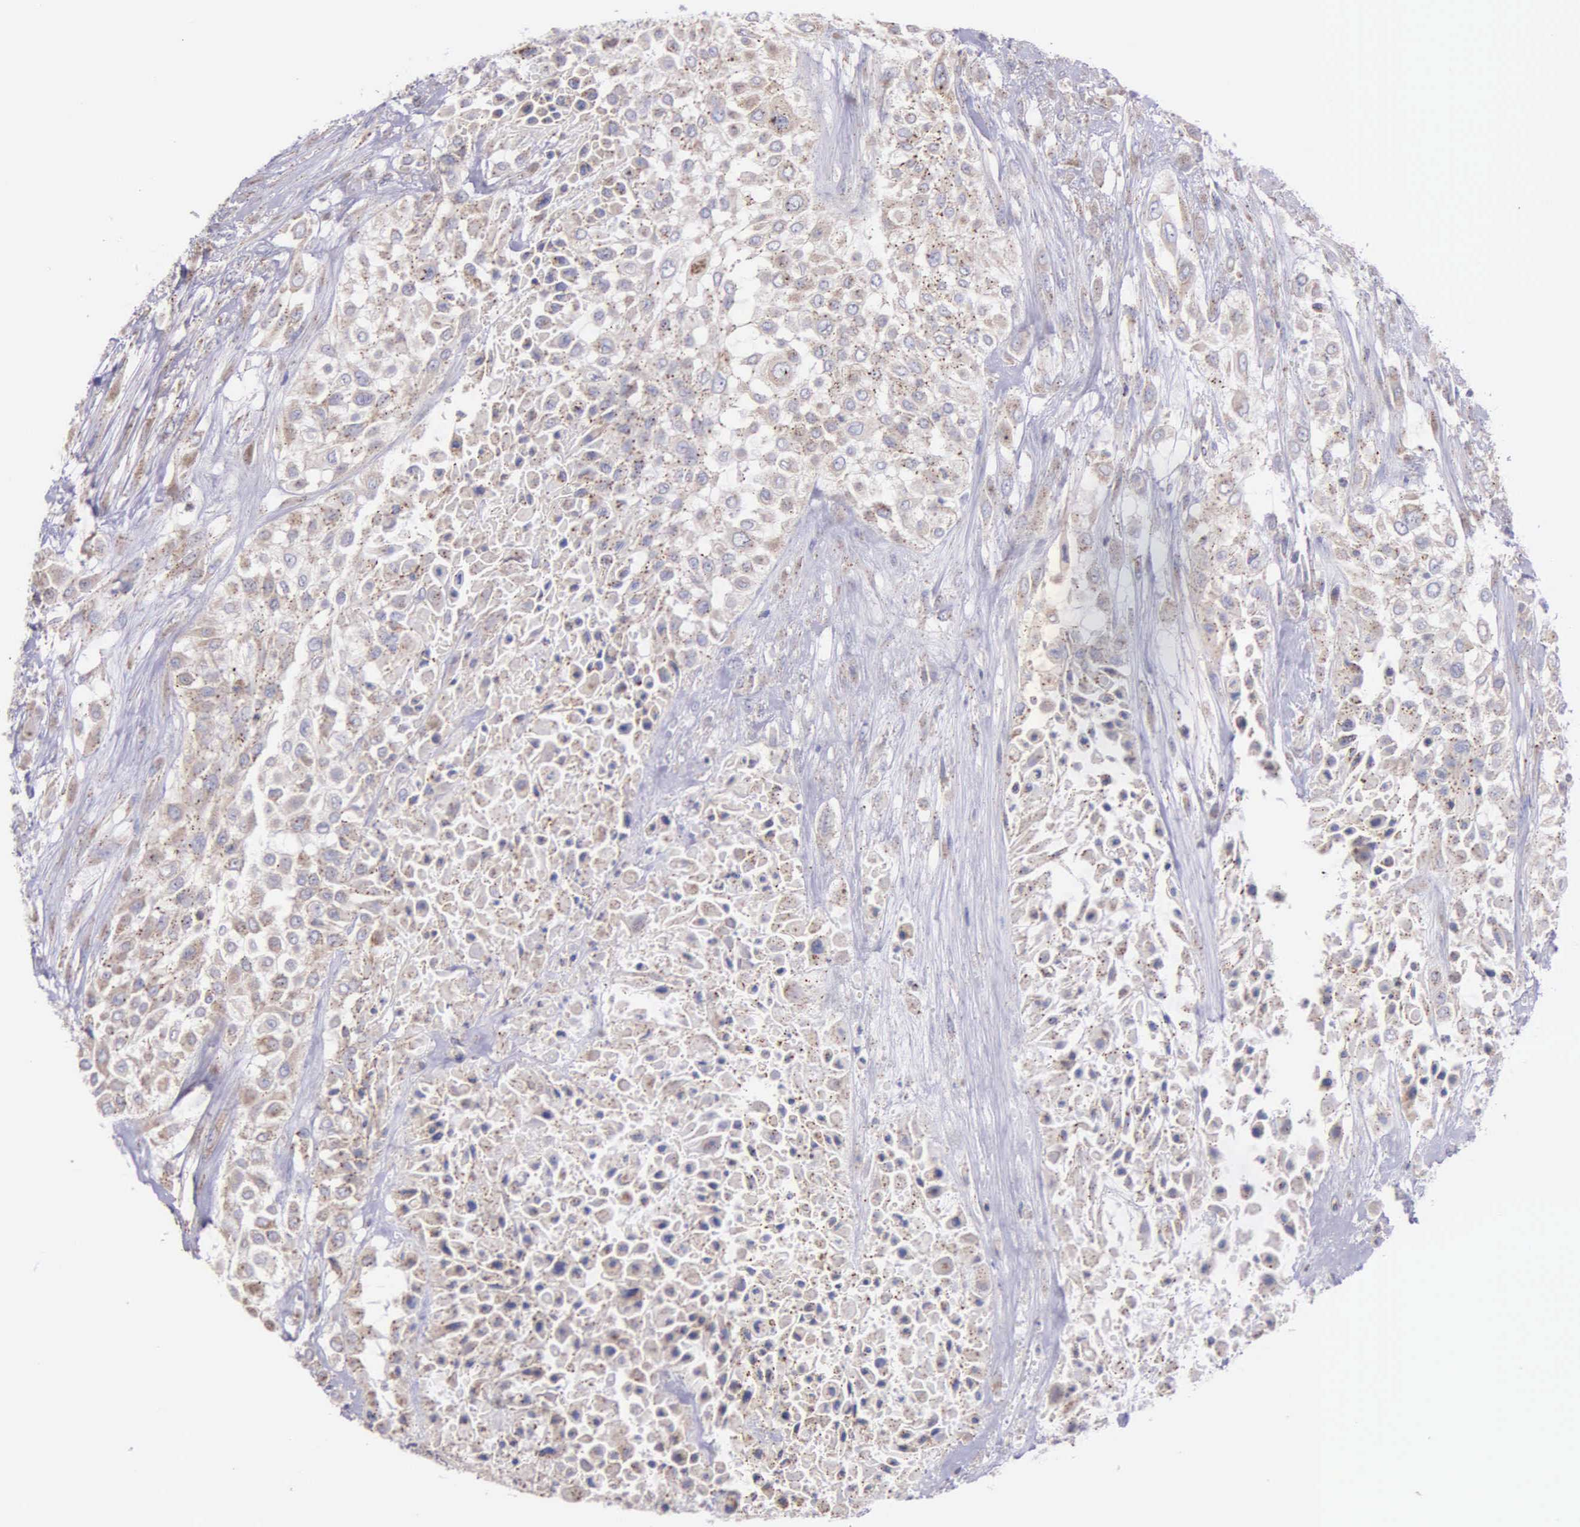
{"staining": {"intensity": "weak", "quantity": ">75%", "location": "cytoplasmic/membranous"}, "tissue": "urothelial cancer", "cell_type": "Tumor cells", "image_type": "cancer", "snomed": [{"axis": "morphology", "description": "Urothelial carcinoma, High grade"}, {"axis": "topography", "description": "Urinary bladder"}], "caption": "Immunohistochemistry (DAB) staining of urothelial carcinoma (high-grade) reveals weak cytoplasmic/membranous protein positivity in approximately >75% of tumor cells. Using DAB (3,3'-diaminobenzidine) (brown) and hematoxylin (blue) stains, captured at high magnification using brightfield microscopy.", "gene": "MIA2", "patient": {"sex": "male", "age": 57}}